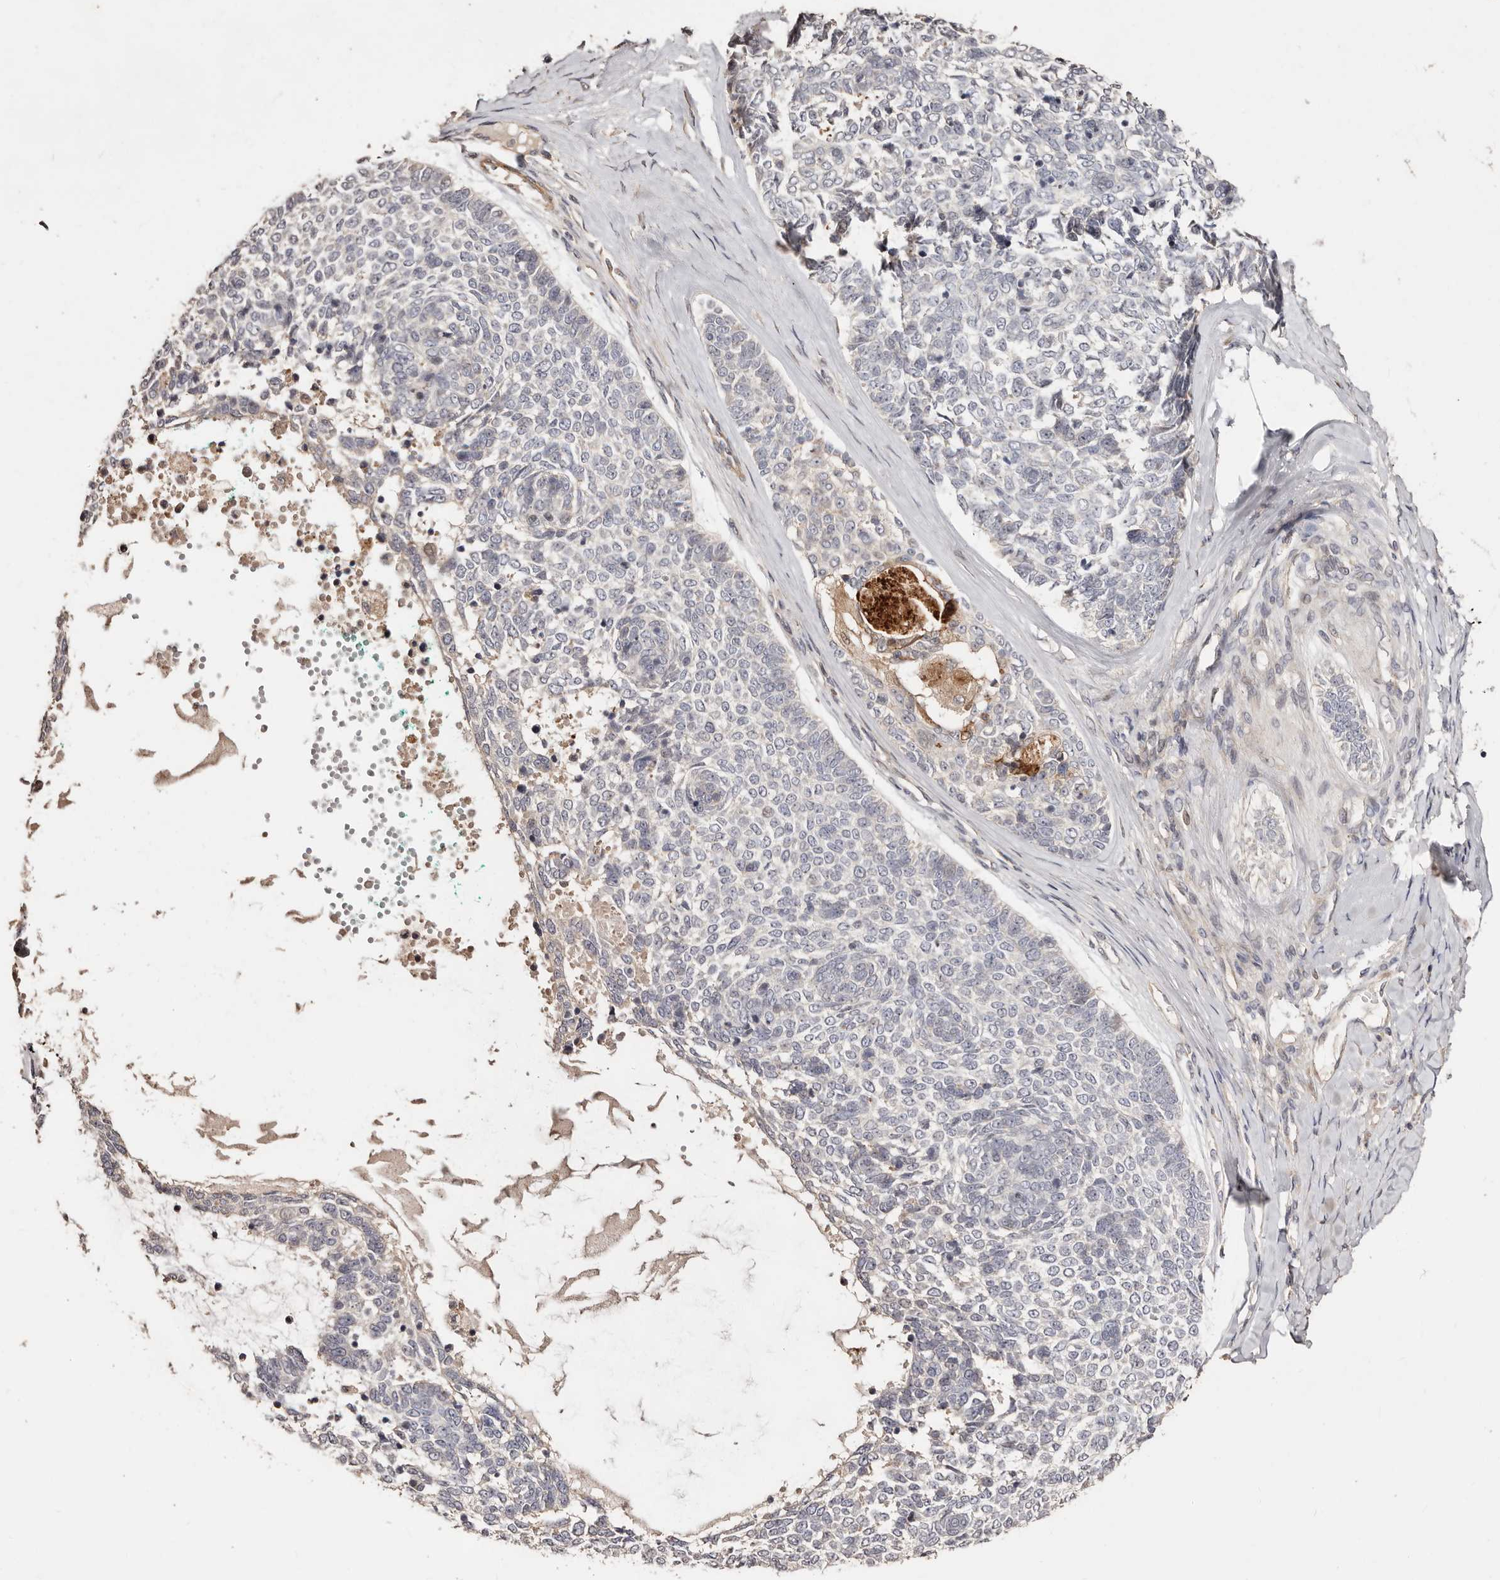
{"staining": {"intensity": "negative", "quantity": "none", "location": "none"}, "tissue": "skin cancer", "cell_type": "Tumor cells", "image_type": "cancer", "snomed": [{"axis": "morphology", "description": "Basal cell carcinoma"}, {"axis": "topography", "description": "Skin"}], "caption": "This photomicrograph is of basal cell carcinoma (skin) stained with immunohistochemistry to label a protein in brown with the nuclei are counter-stained blue. There is no expression in tumor cells.", "gene": "APOL6", "patient": {"sex": "female", "age": 81}}